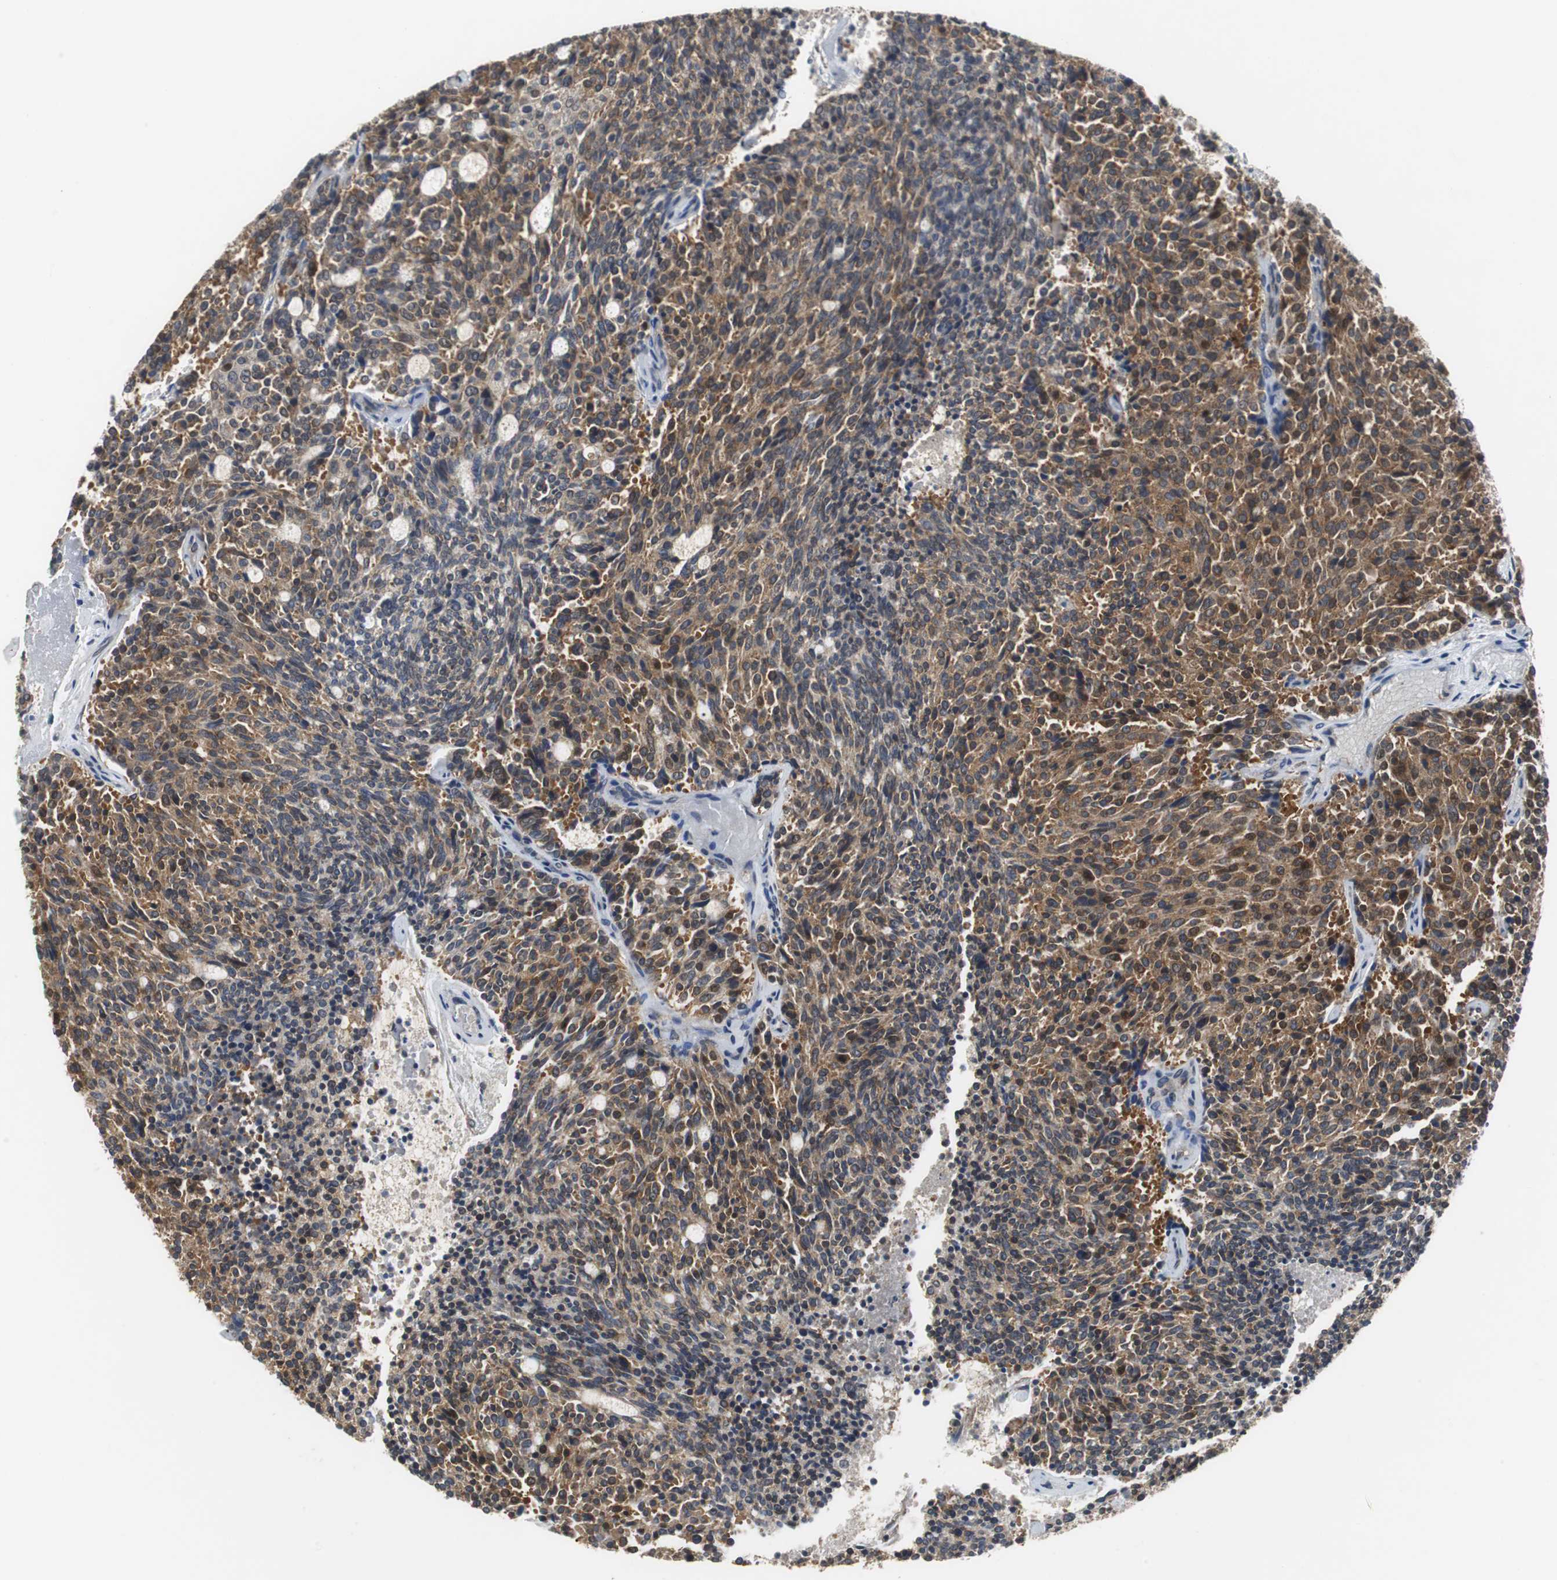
{"staining": {"intensity": "strong", "quantity": ">75%", "location": "cytoplasmic/membranous"}, "tissue": "carcinoid", "cell_type": "Tumor cells", "image_type": "cancer", "snomed": [{"axis": "morphology", "description": "Carcinoid, malignant, NOS"}, {"axis": "topography", "description": "Pancreas"}], "caption": "Protein analysis of malignant carcinoid tissue shows strong cytoplasmic/membranous positivity in approximately >75% of tumor cells.", "gene": "VBP1", "patient": {"sex": "female", "age": 54}}